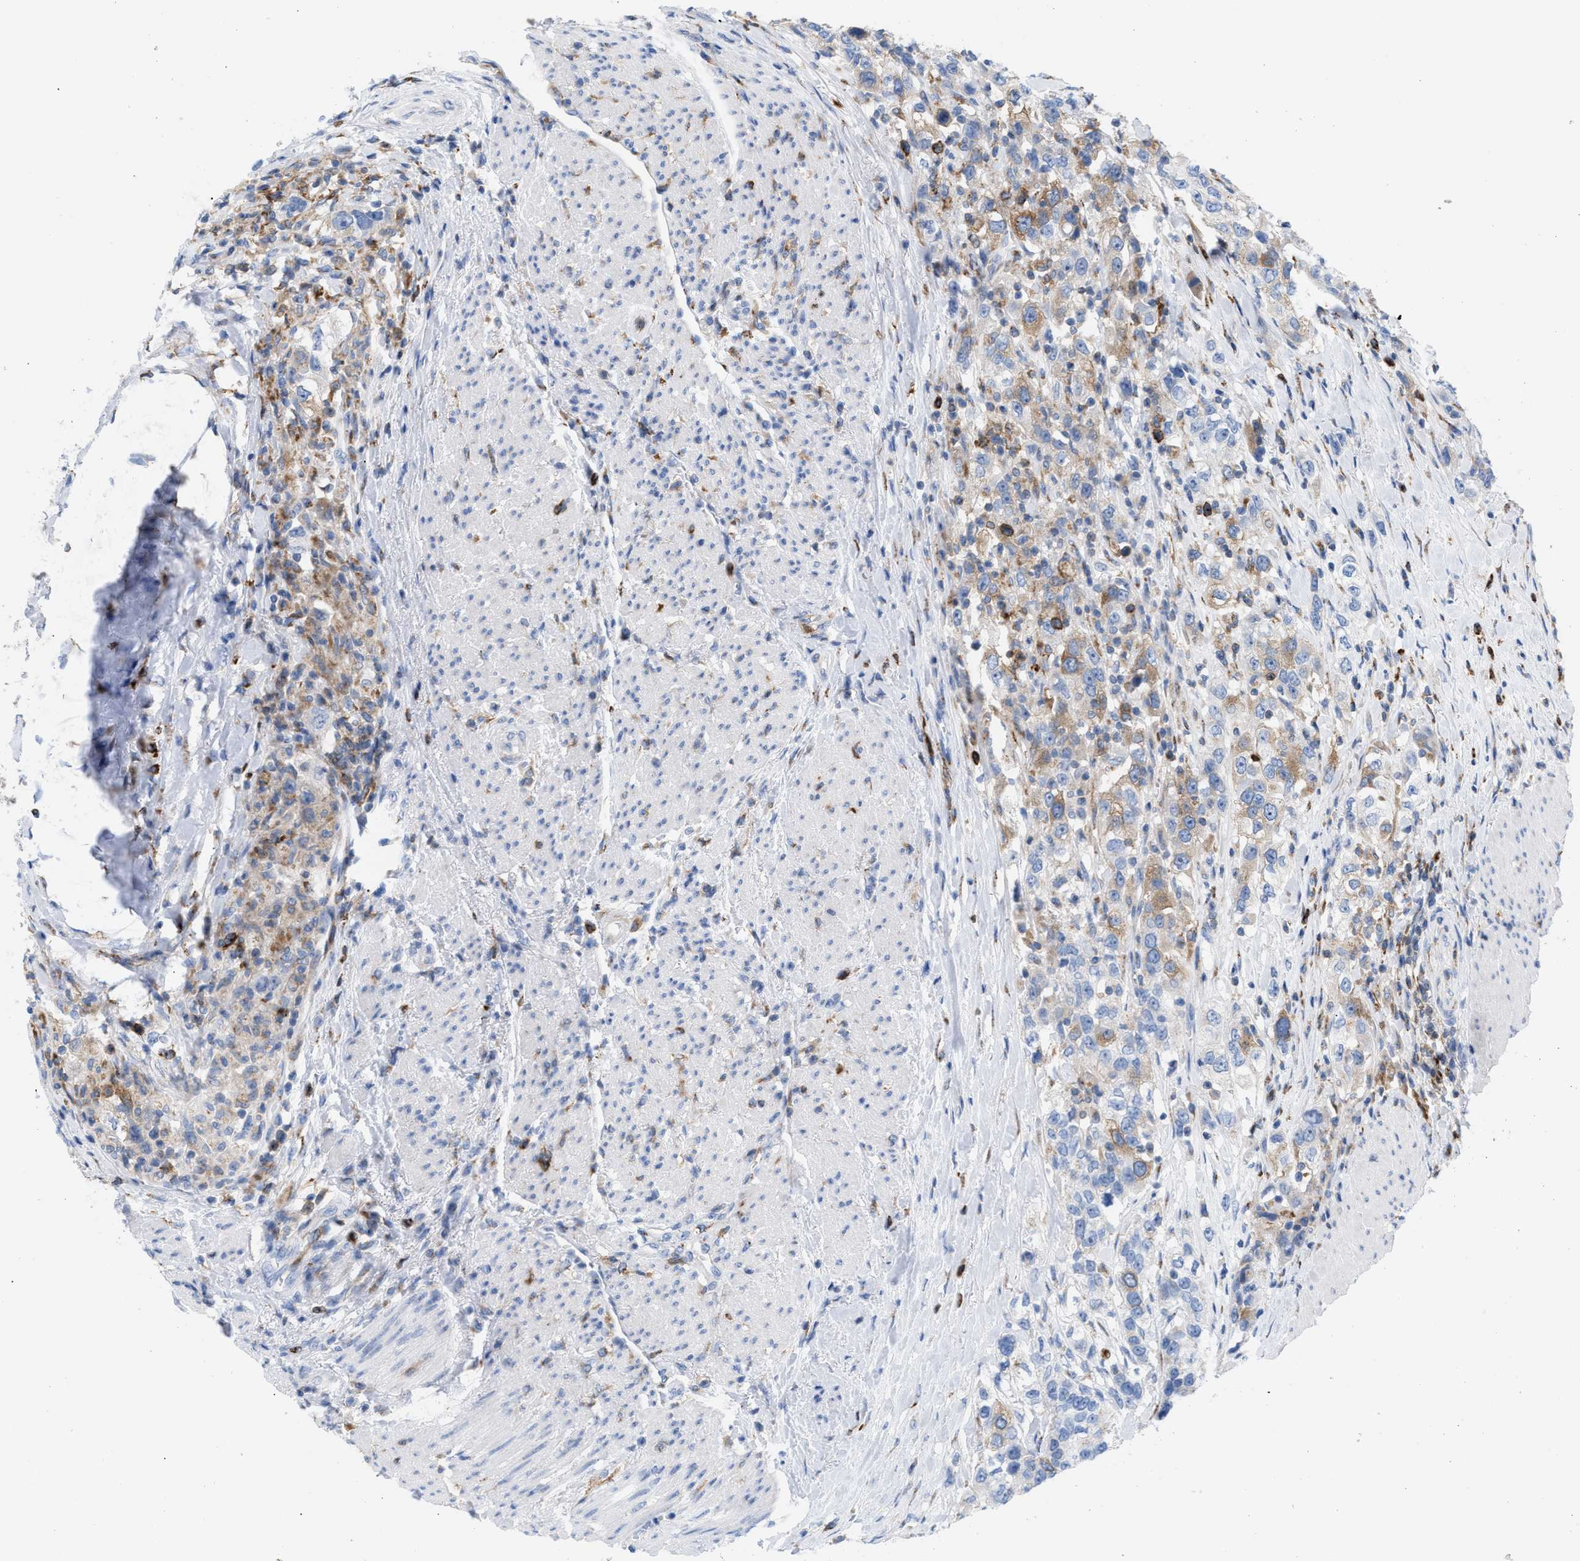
{"staining": {"intensity": "moderate", "quantity": "25%-75%", "location": "cytoplasmic/membranous"}, "tissue": "urothelial cancer", "cell_type": "Tumor cells", "image_type": "cancer", "snomed": [{"axis": "morphology", "description": "Urothelial carcinoma, High grade"}, {"axis": "topography", "description": "Urinary bladder"}], "caption": "High-grade urothelial carcinoma stained with DAB IHC shows medium levels of moderate cytoplasmic/membranous expression in approximately 25%-75% of tumor cells. The protein of interest is shown in brown color, while the nuclei are stained blue.", "gene": "TACC3", "patient": {"sex": "female", "age": 80}}